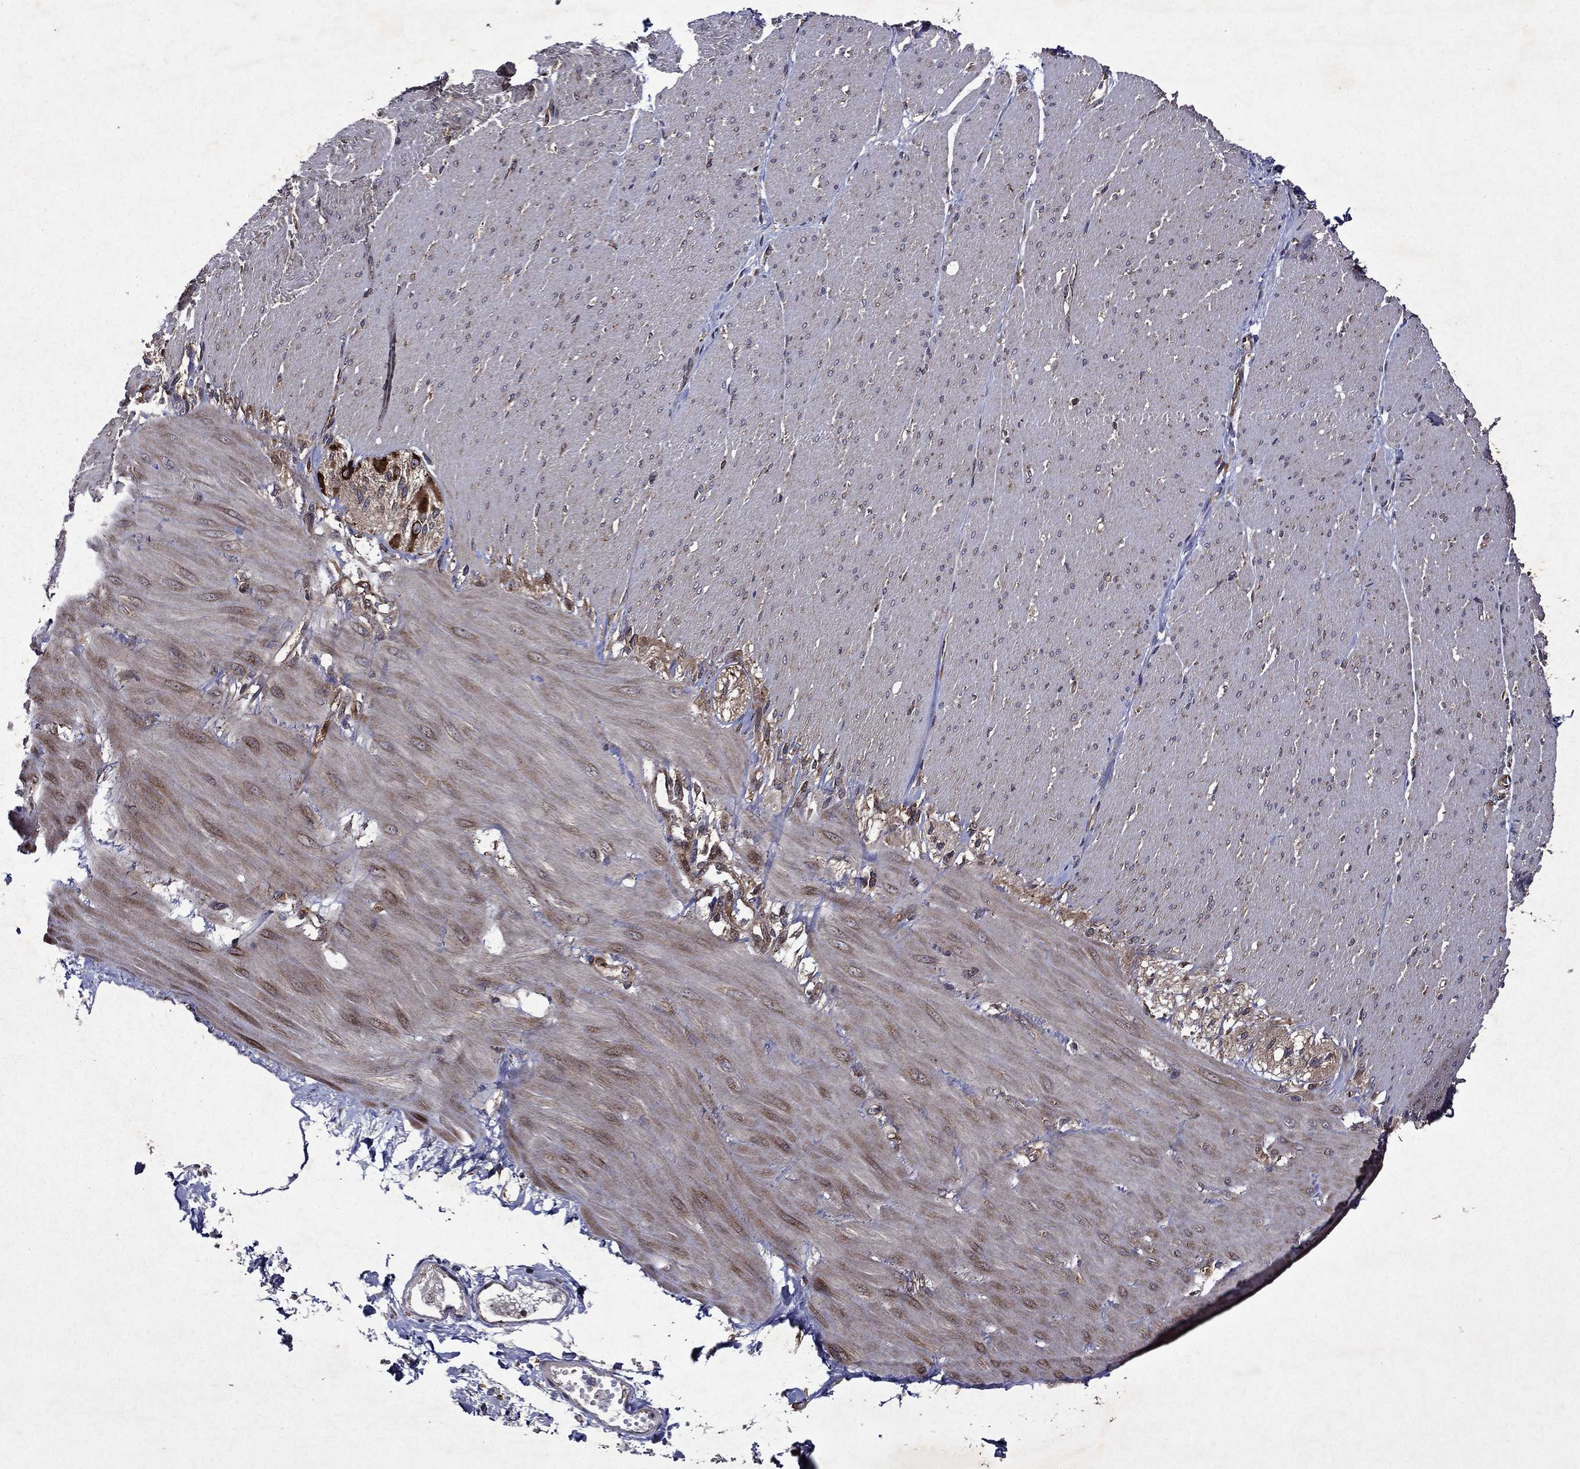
{"staining": {"intensity": "moderate", "quantity": ">75%", "location": "cytoplasmic/membranous"}, "tissue": "adipose tissue", "cell_type": "Adipocytes", "image_type": "normal", "snomed": [{"axis": "morphology", "description": "Normal tissue, NOS"}, {"axis": "topography", "description": "Smooth muscle"}, {"axis": "topography", "description": "Duodenum"}, {"axis": "topography", "description": "Peripheral nerve tissue"}], "caption": "Adipocytes reveal medium levels of moderate cytoplasmic/membranous expression in approximately >75% of cells in normal human adipose tissue. (brown staining indicates protein expression, while blue staining denotes nuclei).", "gene": "EIF2B4", "patient": {"sex": "female", "age": 61}}